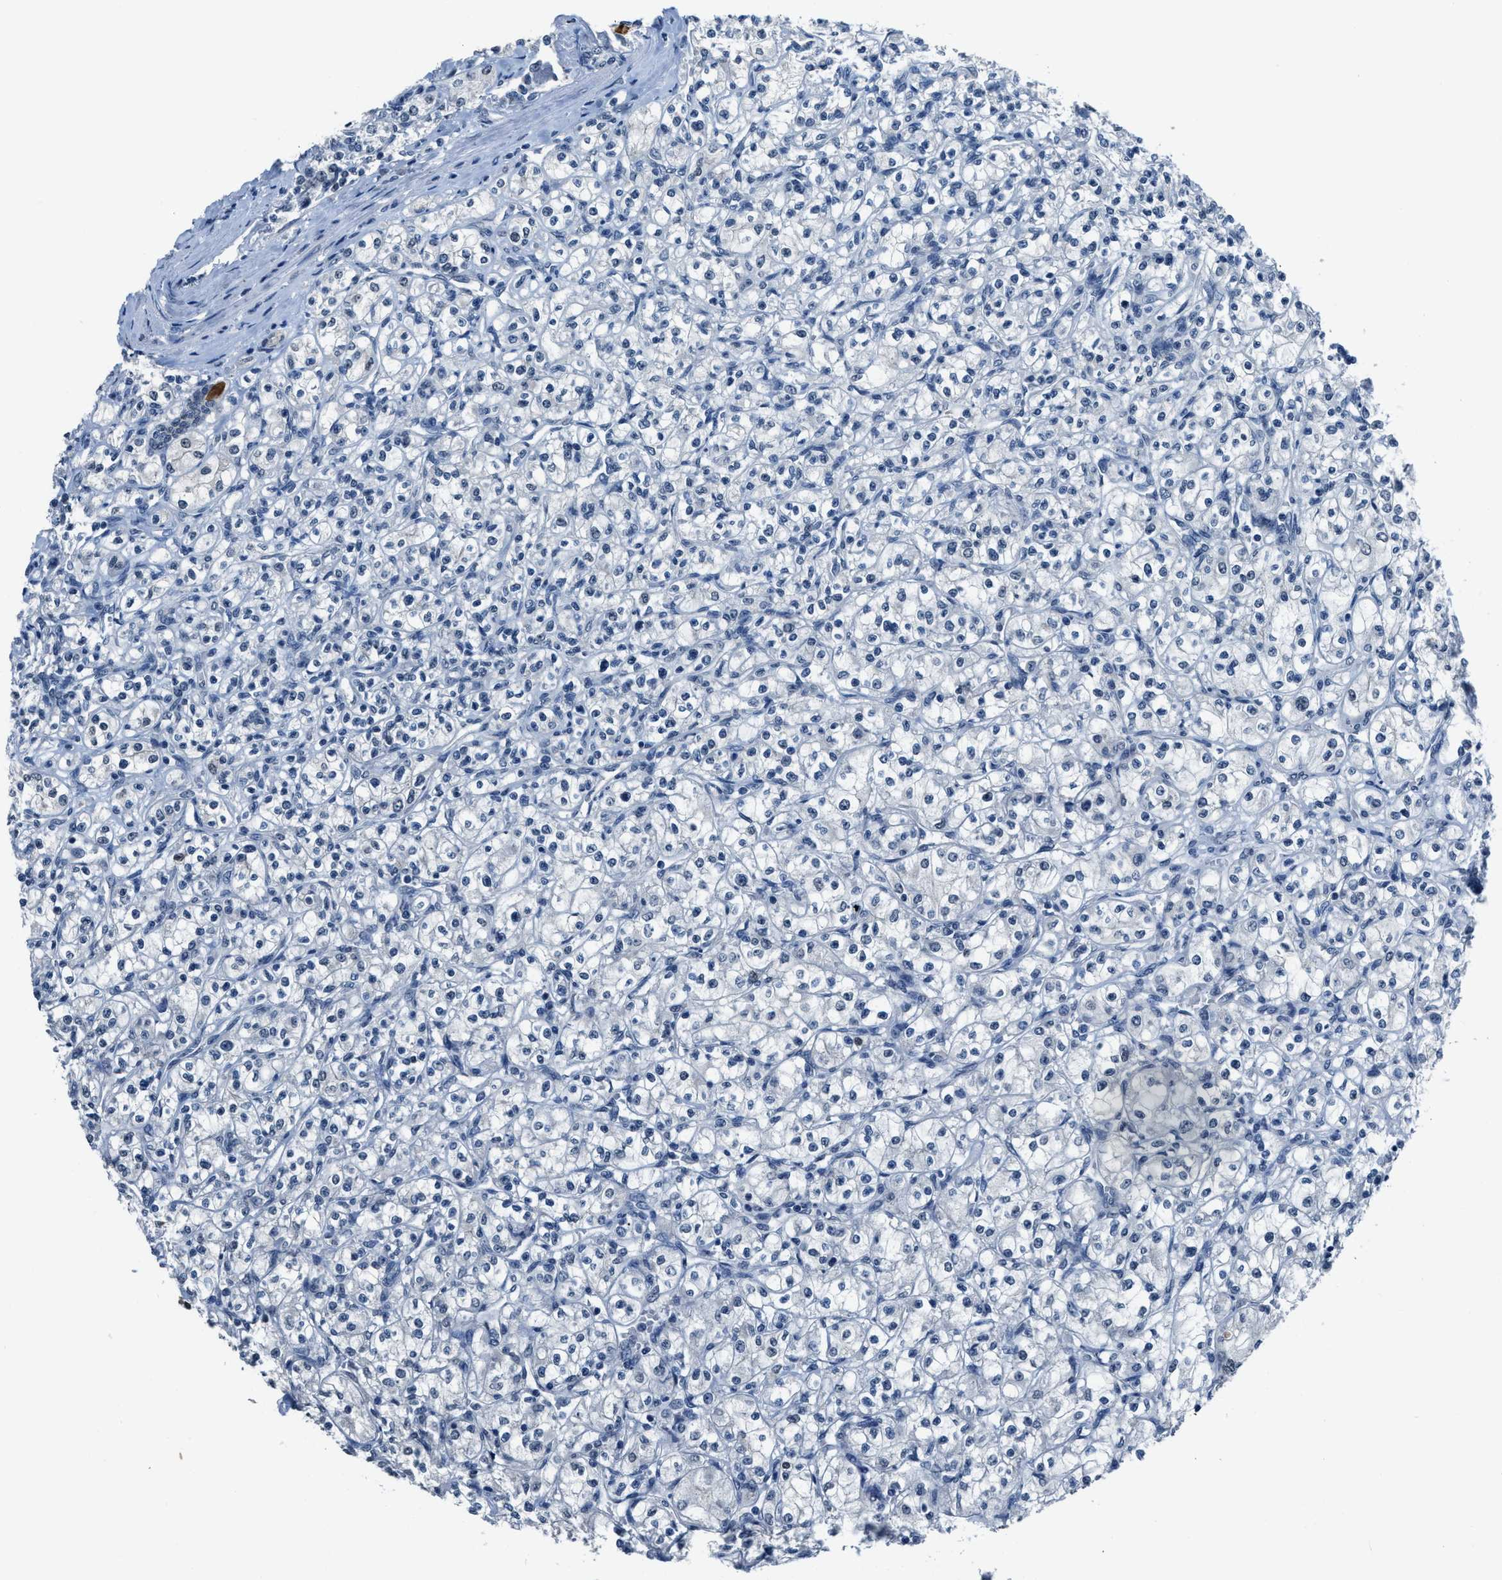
{"staining": {"intensity": "negative", "quantity": "none", "location": "none"}, "tissue": "renal cancer", "cell_type": "Tumor cells", "image_type": "cancer", "snomed": [{"axis": "morphology", "description": "Adenocarcinoma, NOS"}, {"axis": "topography", "description": "Kidney"}], "caption": "Tumor cells show no significant protein staining in renal cancer (adenocarcinoma). (IHC, brightfield microscopy, high magnification).", "gene": "DUSP19", "patient": {"sex": "male", "age": 77}}